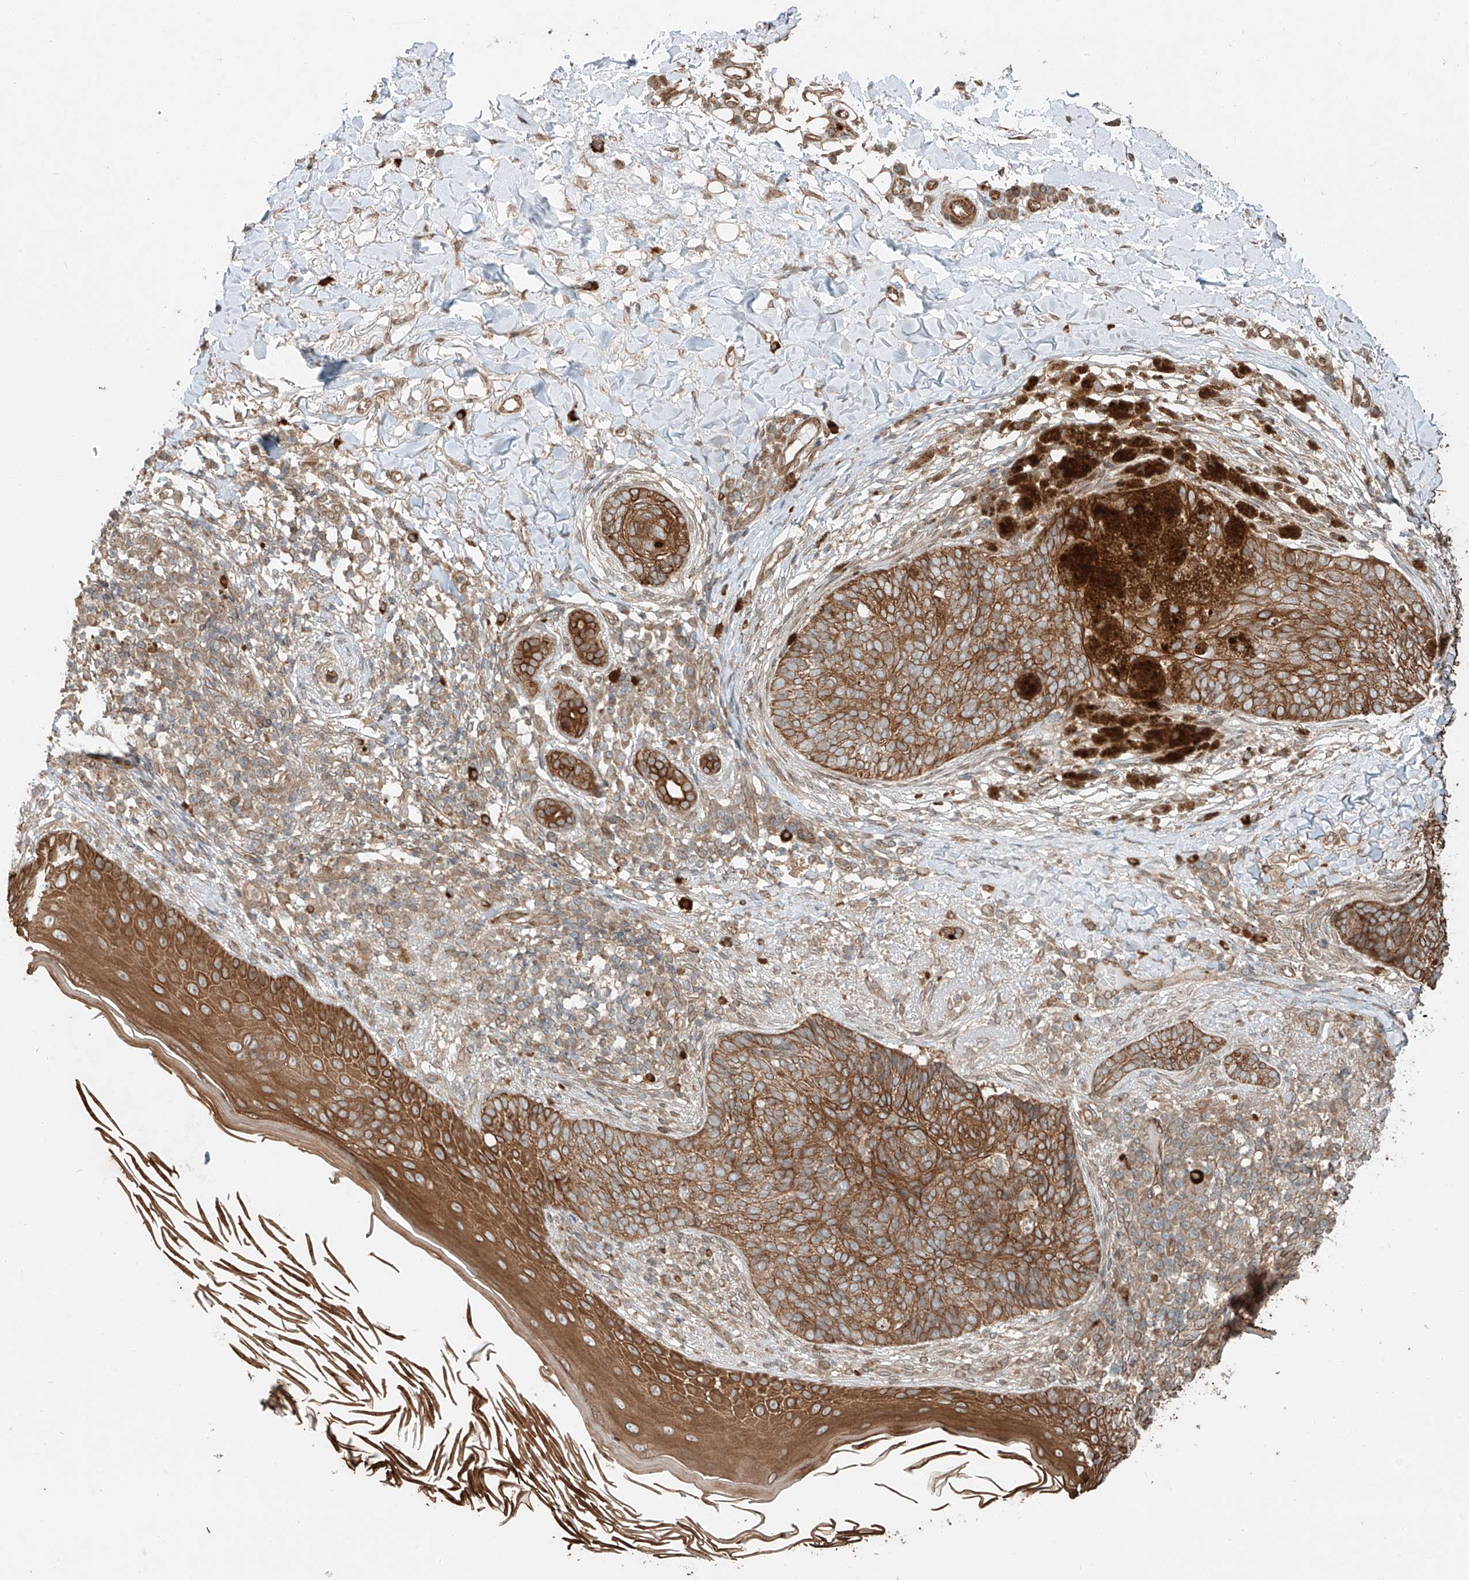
{"staining": {"intensity": "strong", "quantity": ">75%", "location": "cytoplasmic/membranous"}, "tissue": "skin cancer", "cell_type": "Tumor cells", "image_type": "cancer", "snomed": [{"axis": "morphology", "description": "Basal cell carcinoma"}, {"axis": "topography", "description": "Skin"}], "caption": "The photomicrograph displays staining of skin basal cell carcinoma, revealing strong cytoplasmic/membranous protein positivity (brown color) within tumor cells. (DAB IHC with brightfield microscopy, high magnification).", "gene": "CEP162", "patient": {"sex": "male", "age": 85}}